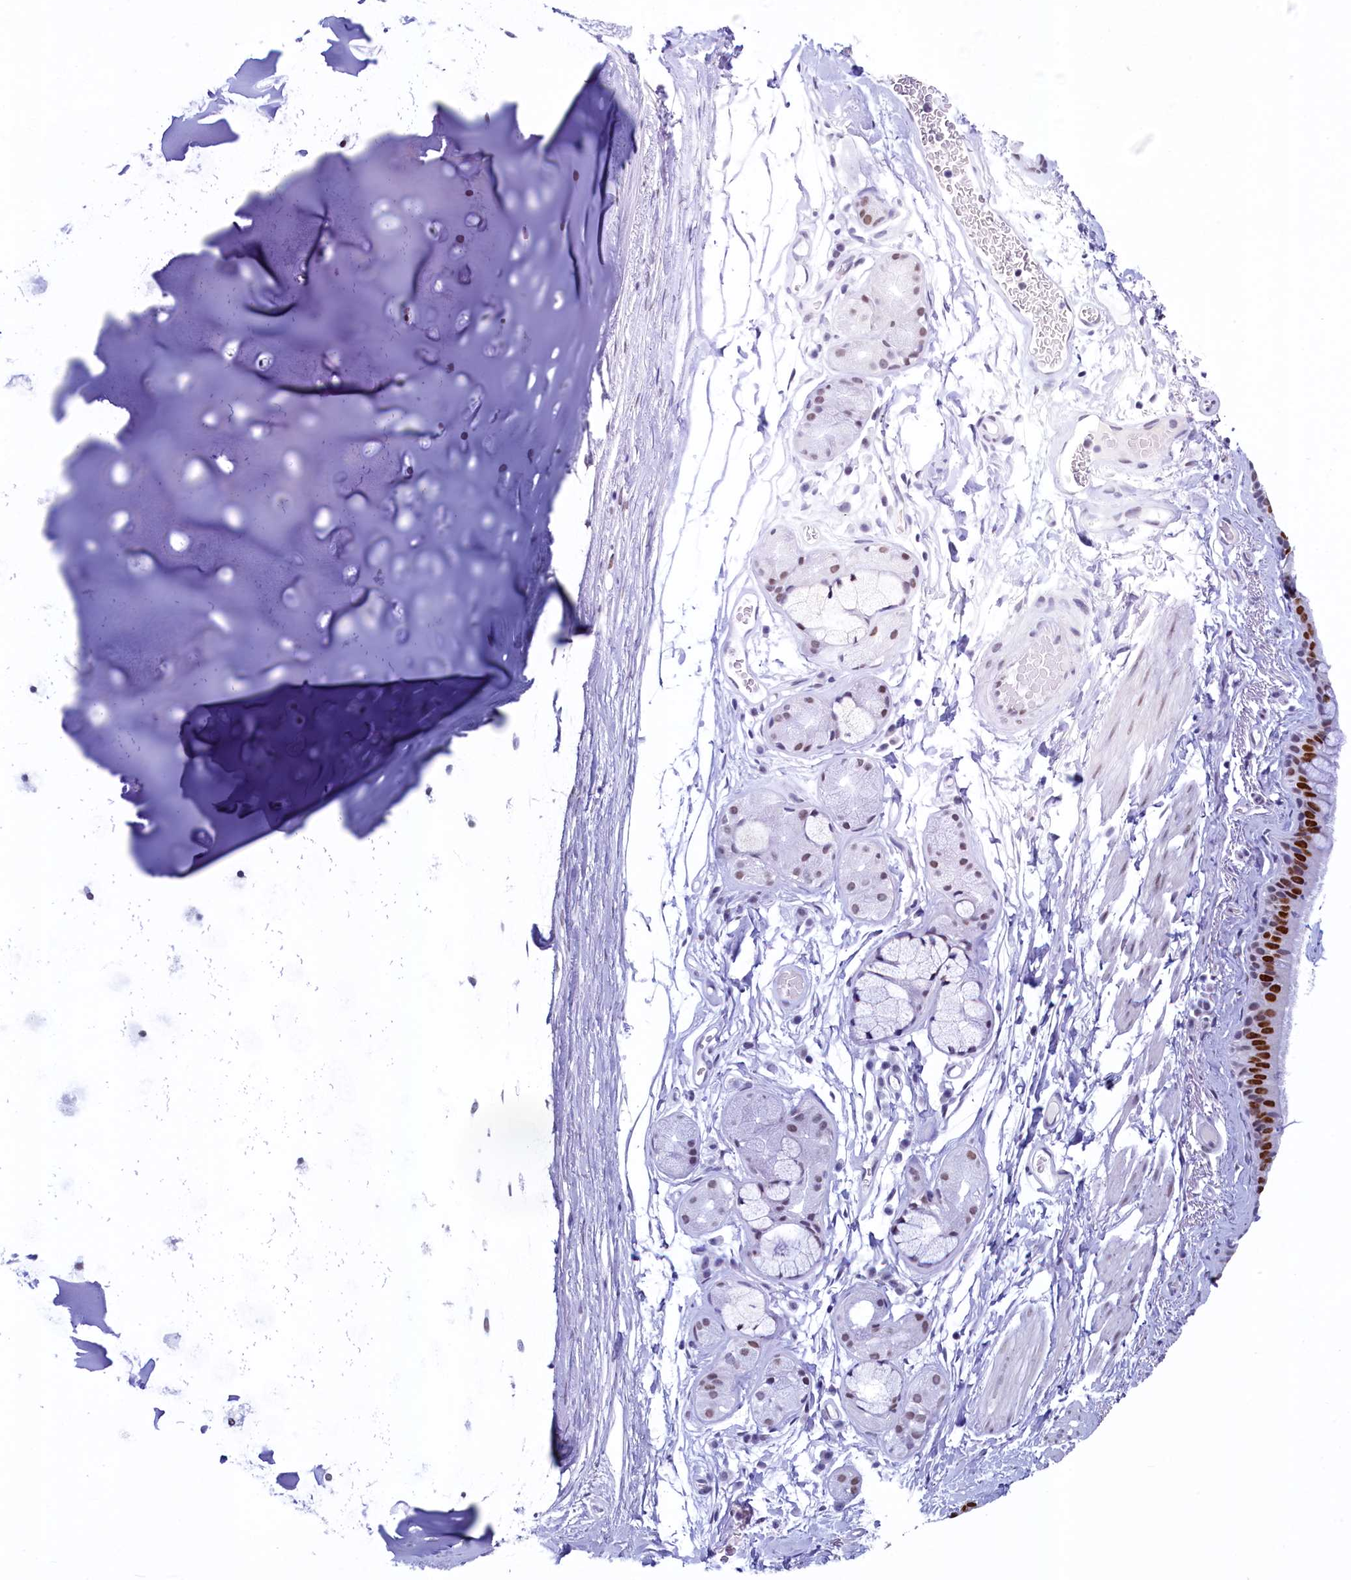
{"staining": {"intensity": "strong", "quantity": "25%-75%", "location": "nuclear"}, "tissue": "bronchus", "cell_type": "Respiratory epithelial cells", "image_type": "normal", "snomed": [{"axis": "morphology", "description": "Normal tissue, NOS"}, {"axis": "topography", "description": "Cartilage tissue"}], "caption": "Respiratory epithelial cells exhibit strong nuclear staining in approximately 25%-75% of cells in unremarkable bronchus.", "gene": "SUGP2", "patient": {"sex": "male", "age": 63}}